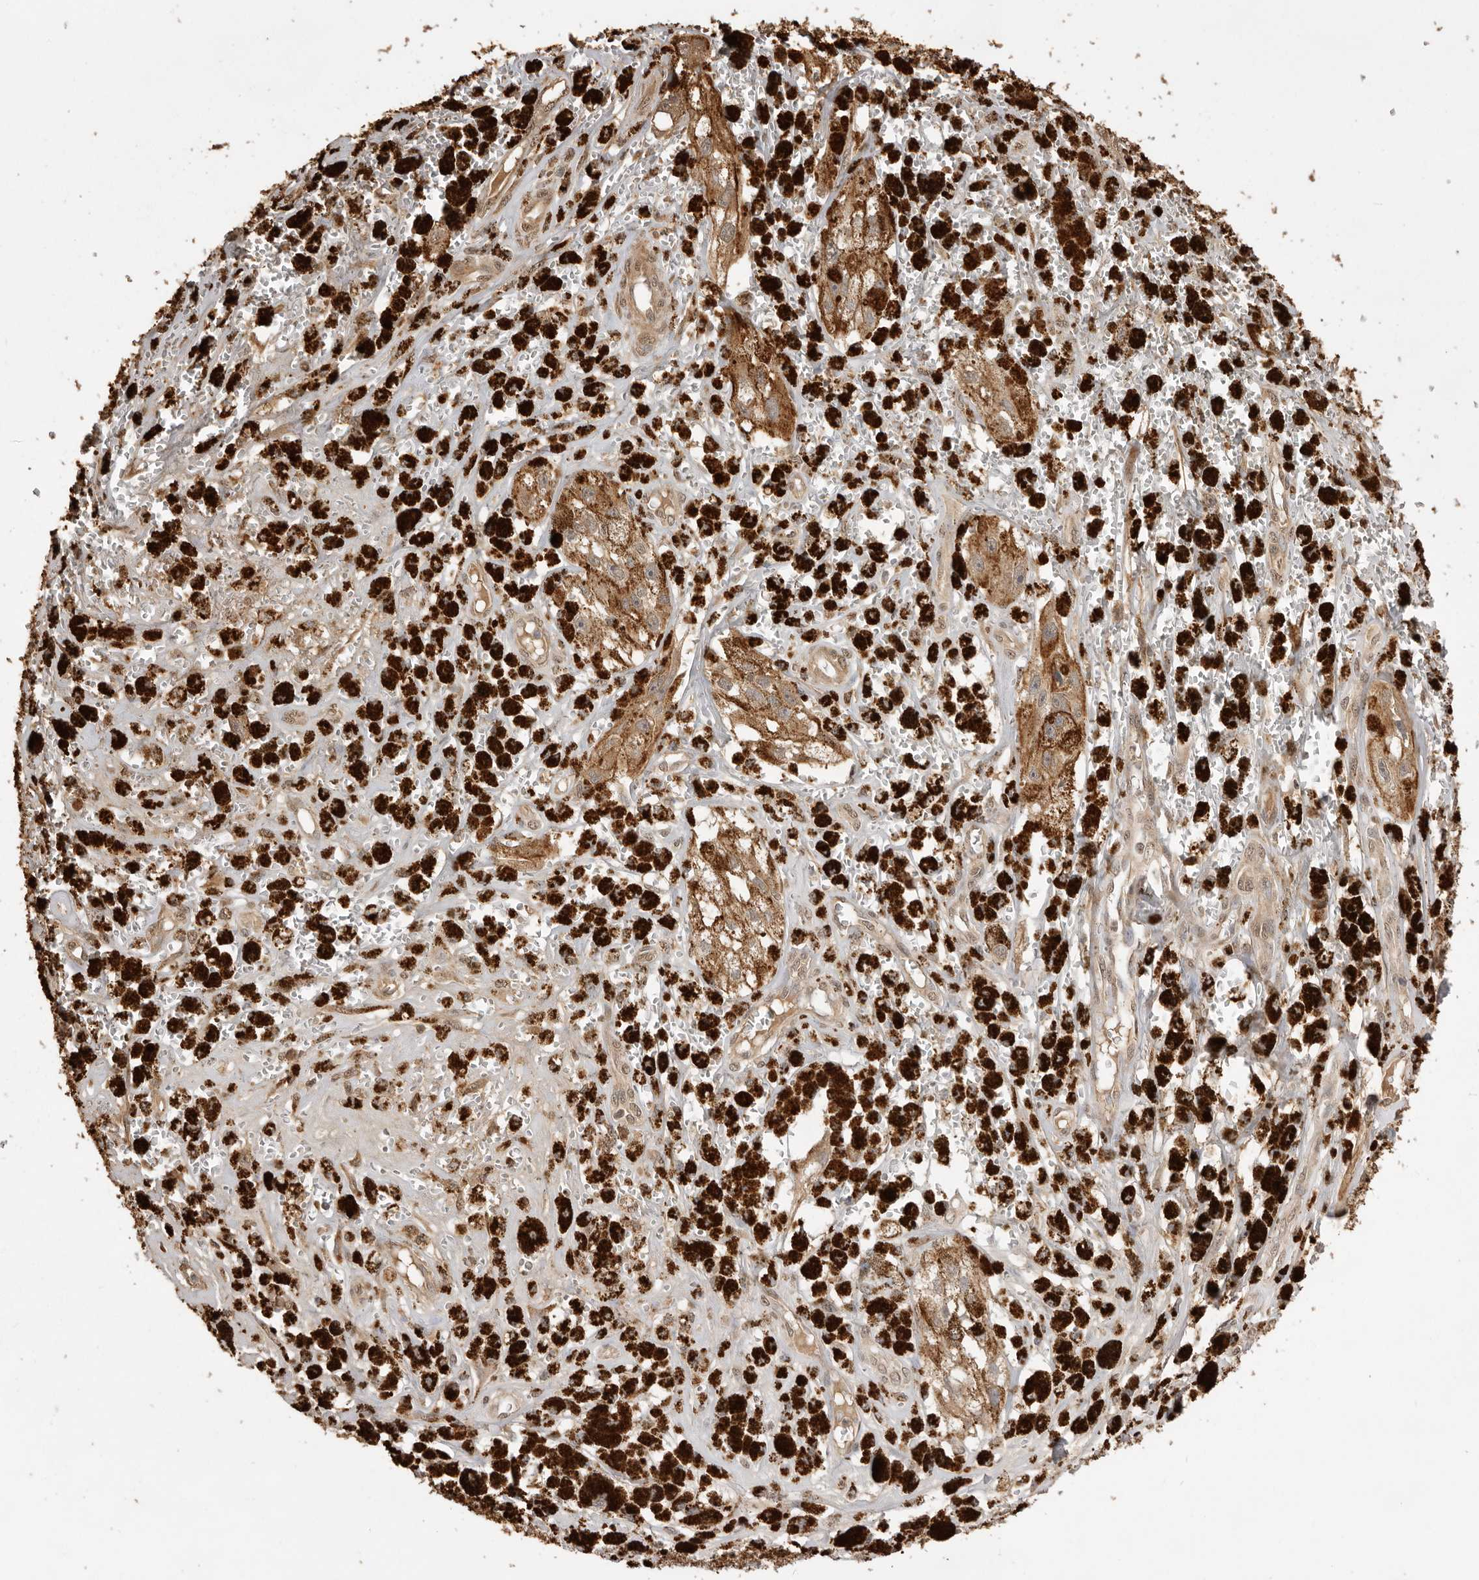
{"staining": {"intensity": "strong", "quantity": ">75%", "location": "cytoplasmic/membranous"}, "tissue": "melanoma", "cell_type": "Tumor cells", "image_type": "cancer", "snomed": [{"axis": "morphology", "description": "Malignant melanoma, NOS"}, {"axis": "topography", "description": "Skin"}], "caption": "An image of human melanoma stained for a protein displays strong cytoplasmic/membranous brown staining in tumor cells. The staining is performed using DAB (3,3'-diaminobenzidine) brown chromogen to label protein expression. The nuclei are counter-stained blue using hematoxylin.", "gene": "JAG2", "patient": {"sex": "male", "age": 88}}